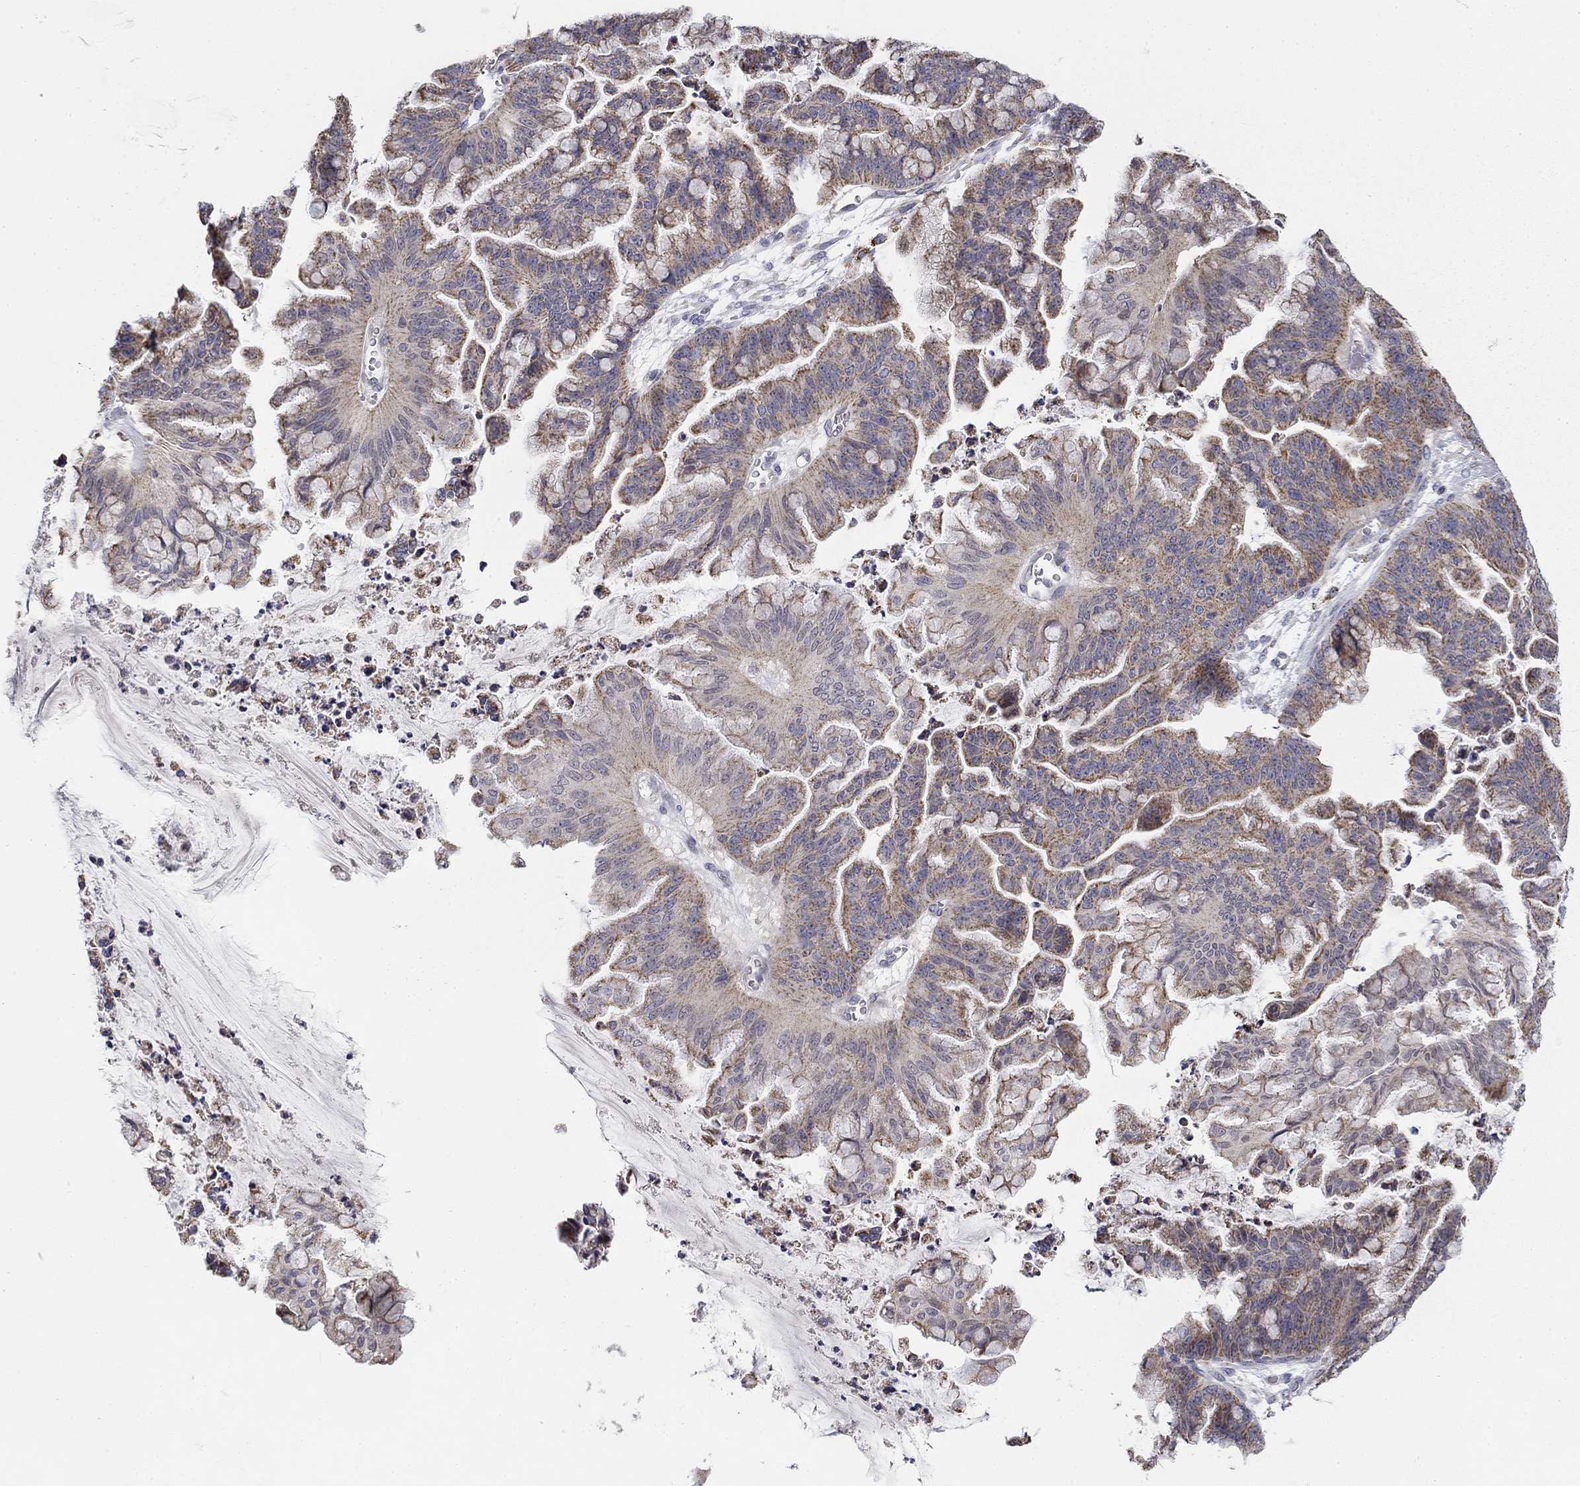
{"staining": {"intensity": "moderate", "quantity": "<25%", "location": "cytoplasmic/membranous"}, "tissue": "ovarian cancer", "cell_type": "Tumor cells", "image_type": "cancer", "snomed": [{"axis": "morphology", "description": "Cystadenocarcinoma, mucinous, NOS"}, {"axis": "topography", "description": "Ovary"}], "caption": "A high-resolution image shows immunohistochemistry (IHC) staining of ovarian mucinous cystadenocarcinoma, which shows moderate cytoplasmic/membranous expression in approximately <25% of tumor cells.", "gene": "SLC2A9", "patient": {"sex": "female", "age": 67}}